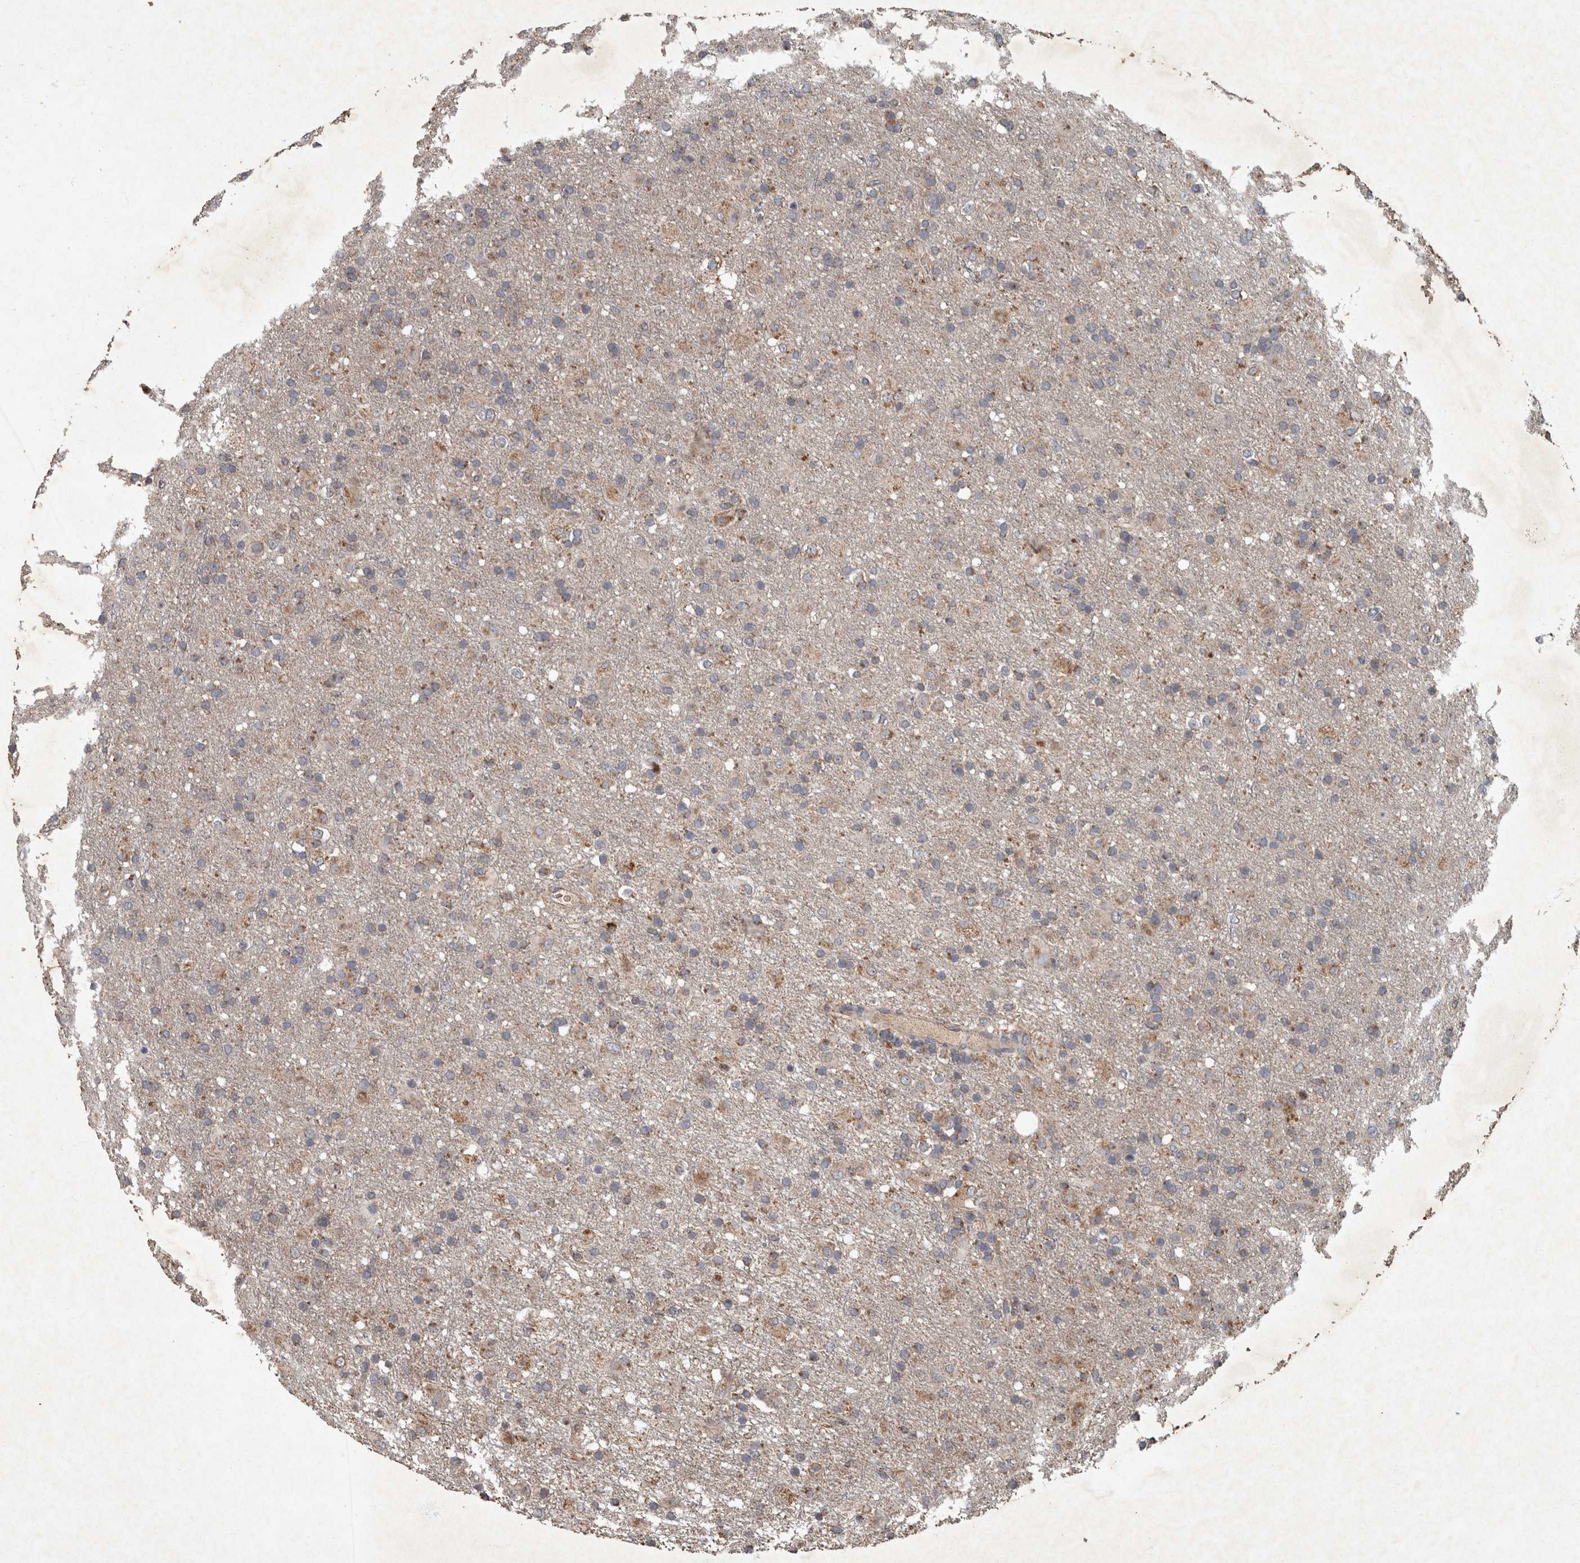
{"staining": {"intensity": "weak", "quantity": "<25%", "location": "cytoplasmic/membranous"}, "tissue": "glioma", "cell_type": "Tumor cells", "image_type": "cancer", "snomed": [{"axis": "morphology", "description": "Glioma, malignant, Low grade"}, {"axis": "topography", "description": "Brain"}], "caption": "Immunohistochemical staining of human malignant low-grade glioma reveals no significant expression in tumor cells.", "gene": "PPP1R3C", "patient": {"sex": "male", "age": 65}}